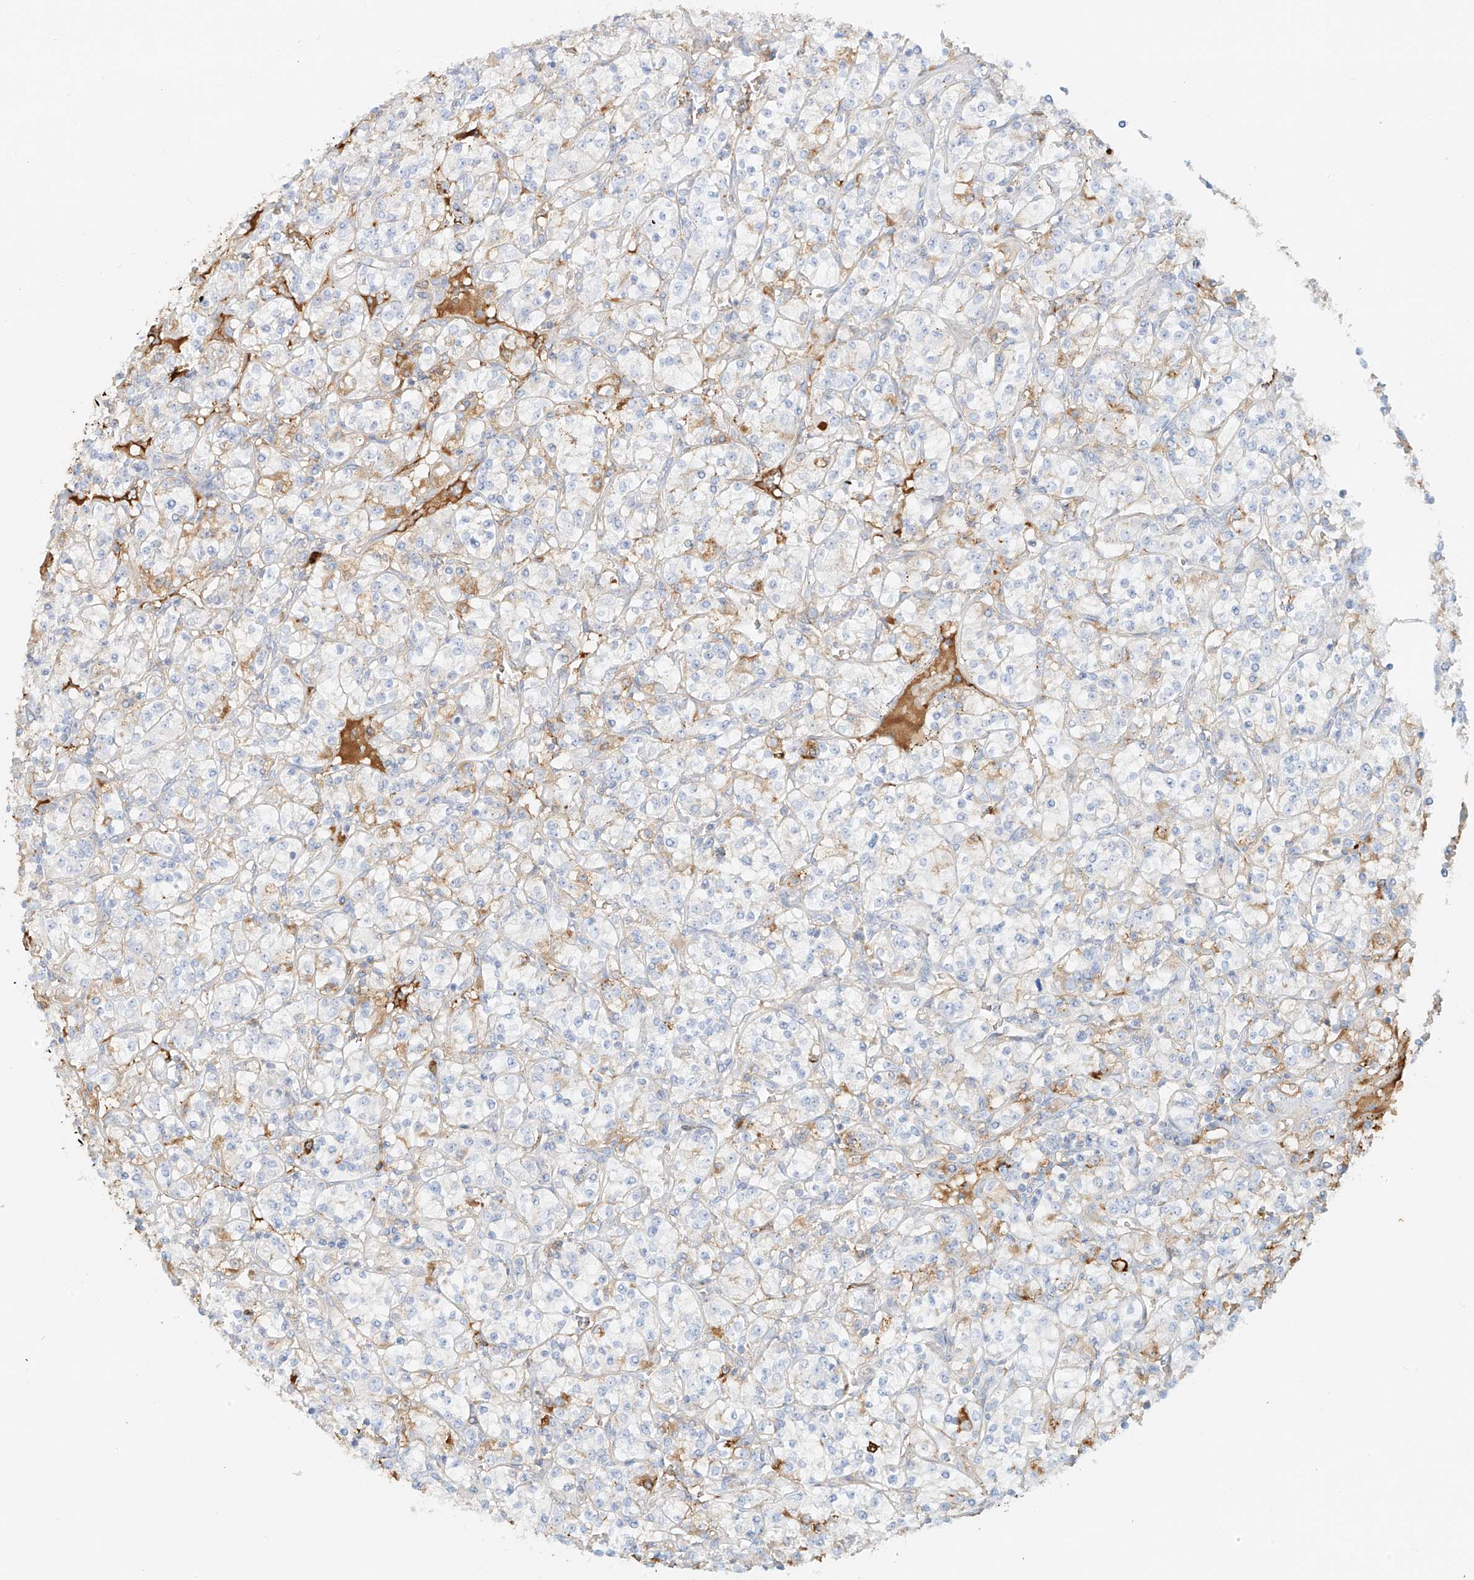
{"staining": {"intensity": "negative", "quantity": "none", "location": "none"}, "tissue": "renal cancer", "cell_type": "Tumor cells", "image_type": "cancer", "snomed": [{"axis": "morphology", "description": "Adenocarcinoma, NOS"}, {"axis": "topography", "description": "Kidney"}], "caption": "This is a photomicrograph of immunohistochemistry (IHC) staining of renal cancer (adenocarcinoma), which shows no staining in tumor cells. The staining was performed using DAB to visualize the protein expression in brown, while the nuclei were stained in blue with hematoxylin (Magnification: 20x).", "gene": "OCSTAMP", "patient": {"sex": "male", "age": 77}}